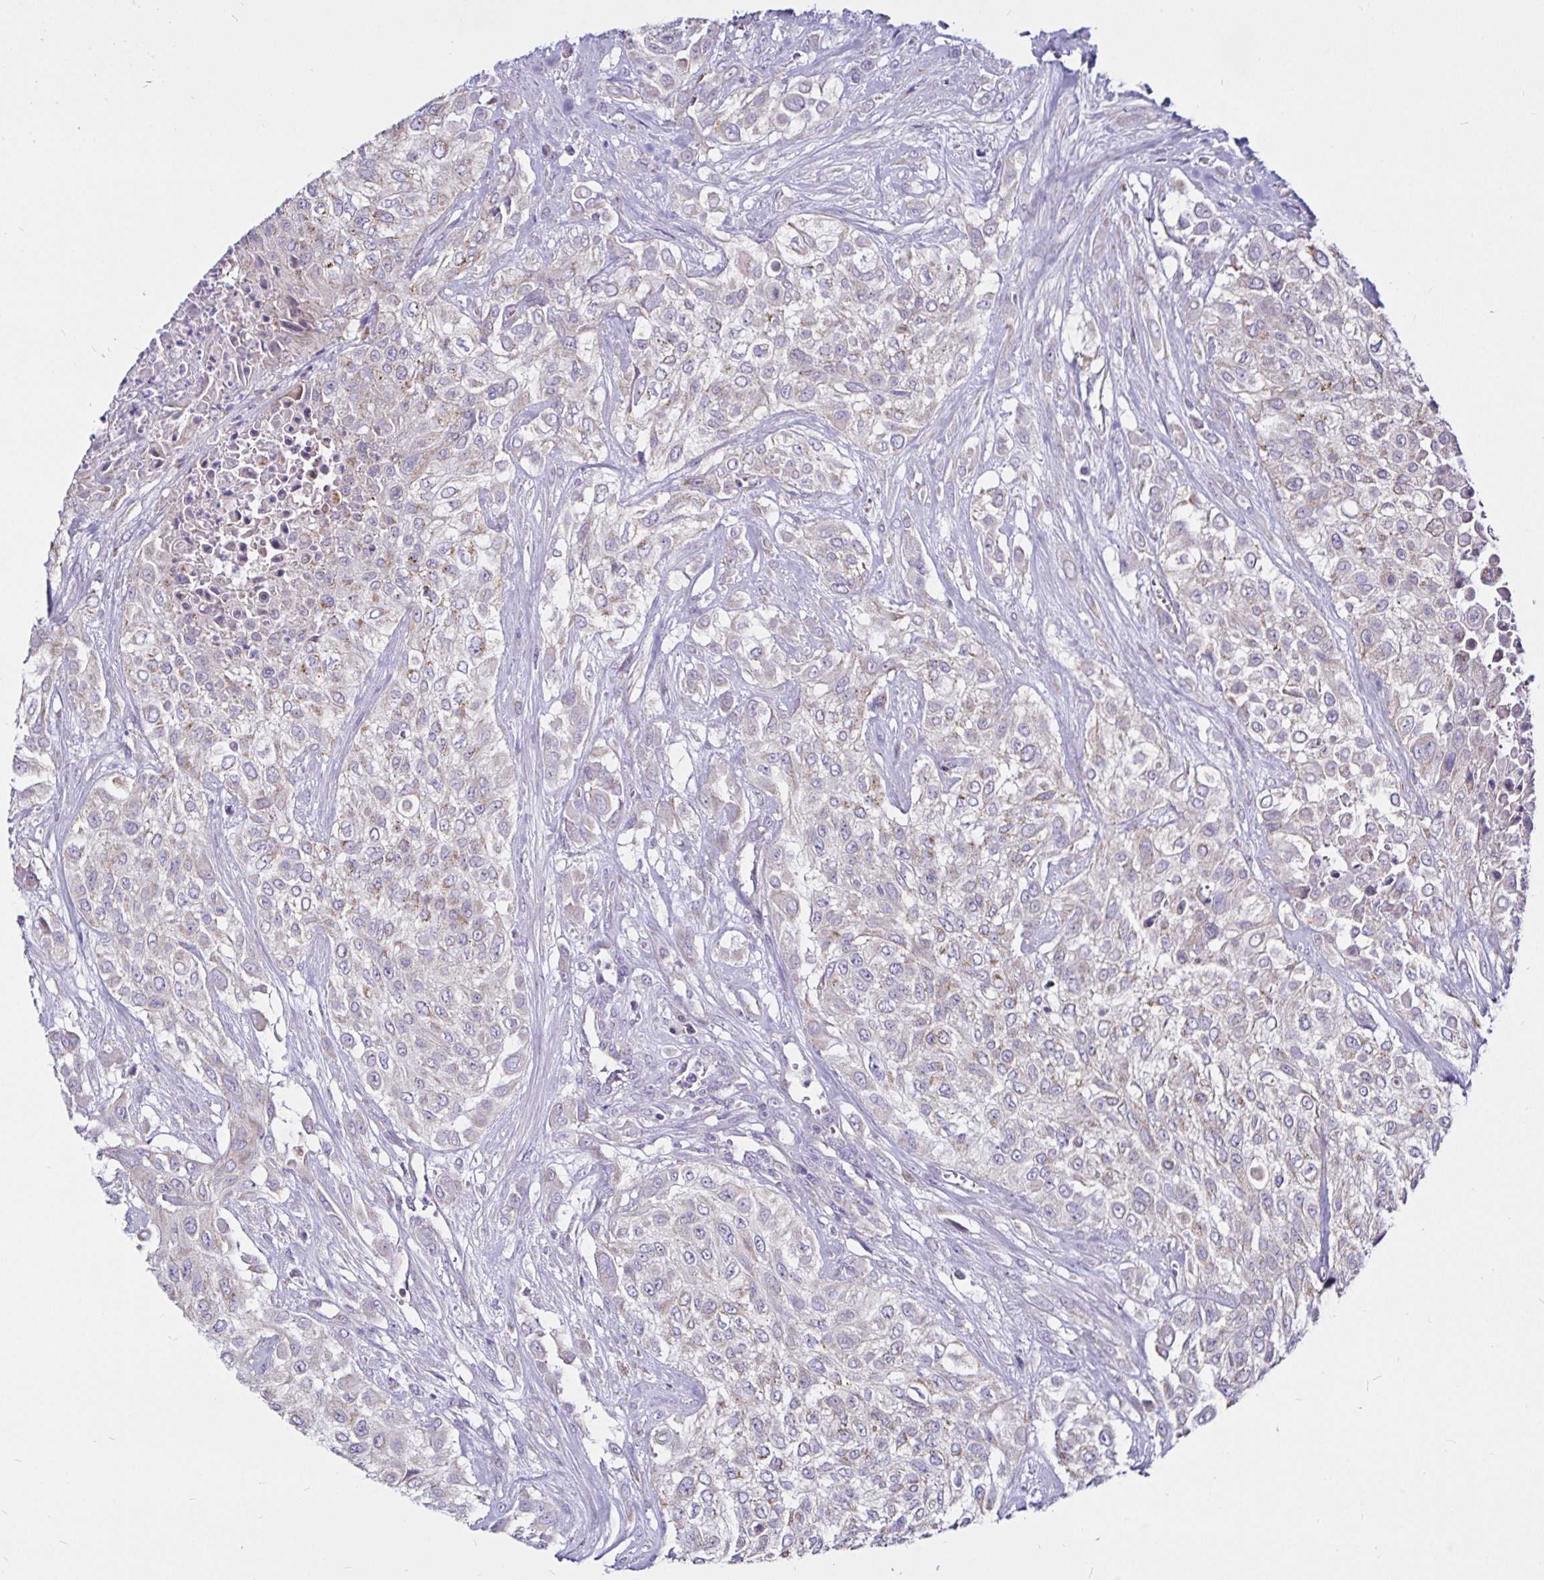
{"staining": {"intensity": "negative", "quantity": "none", "location": "none"}, "tissue": "urothelial cancer", "cell_type": "Tumor cells", "image_type": "cancer", "snomed": [{"axis": "morphology", "description": "Urothelial carcinoma, High grade"}, {"axis": "topography", "description": "Urinary bladder"}], "caption": "A high-resolution image shows IHC staining of high-grade urothelial carcinoma, which shows no significant staining in tumor cells.", "gene": "PGAM2", "patient": {"sex": "male", "age": 57}}